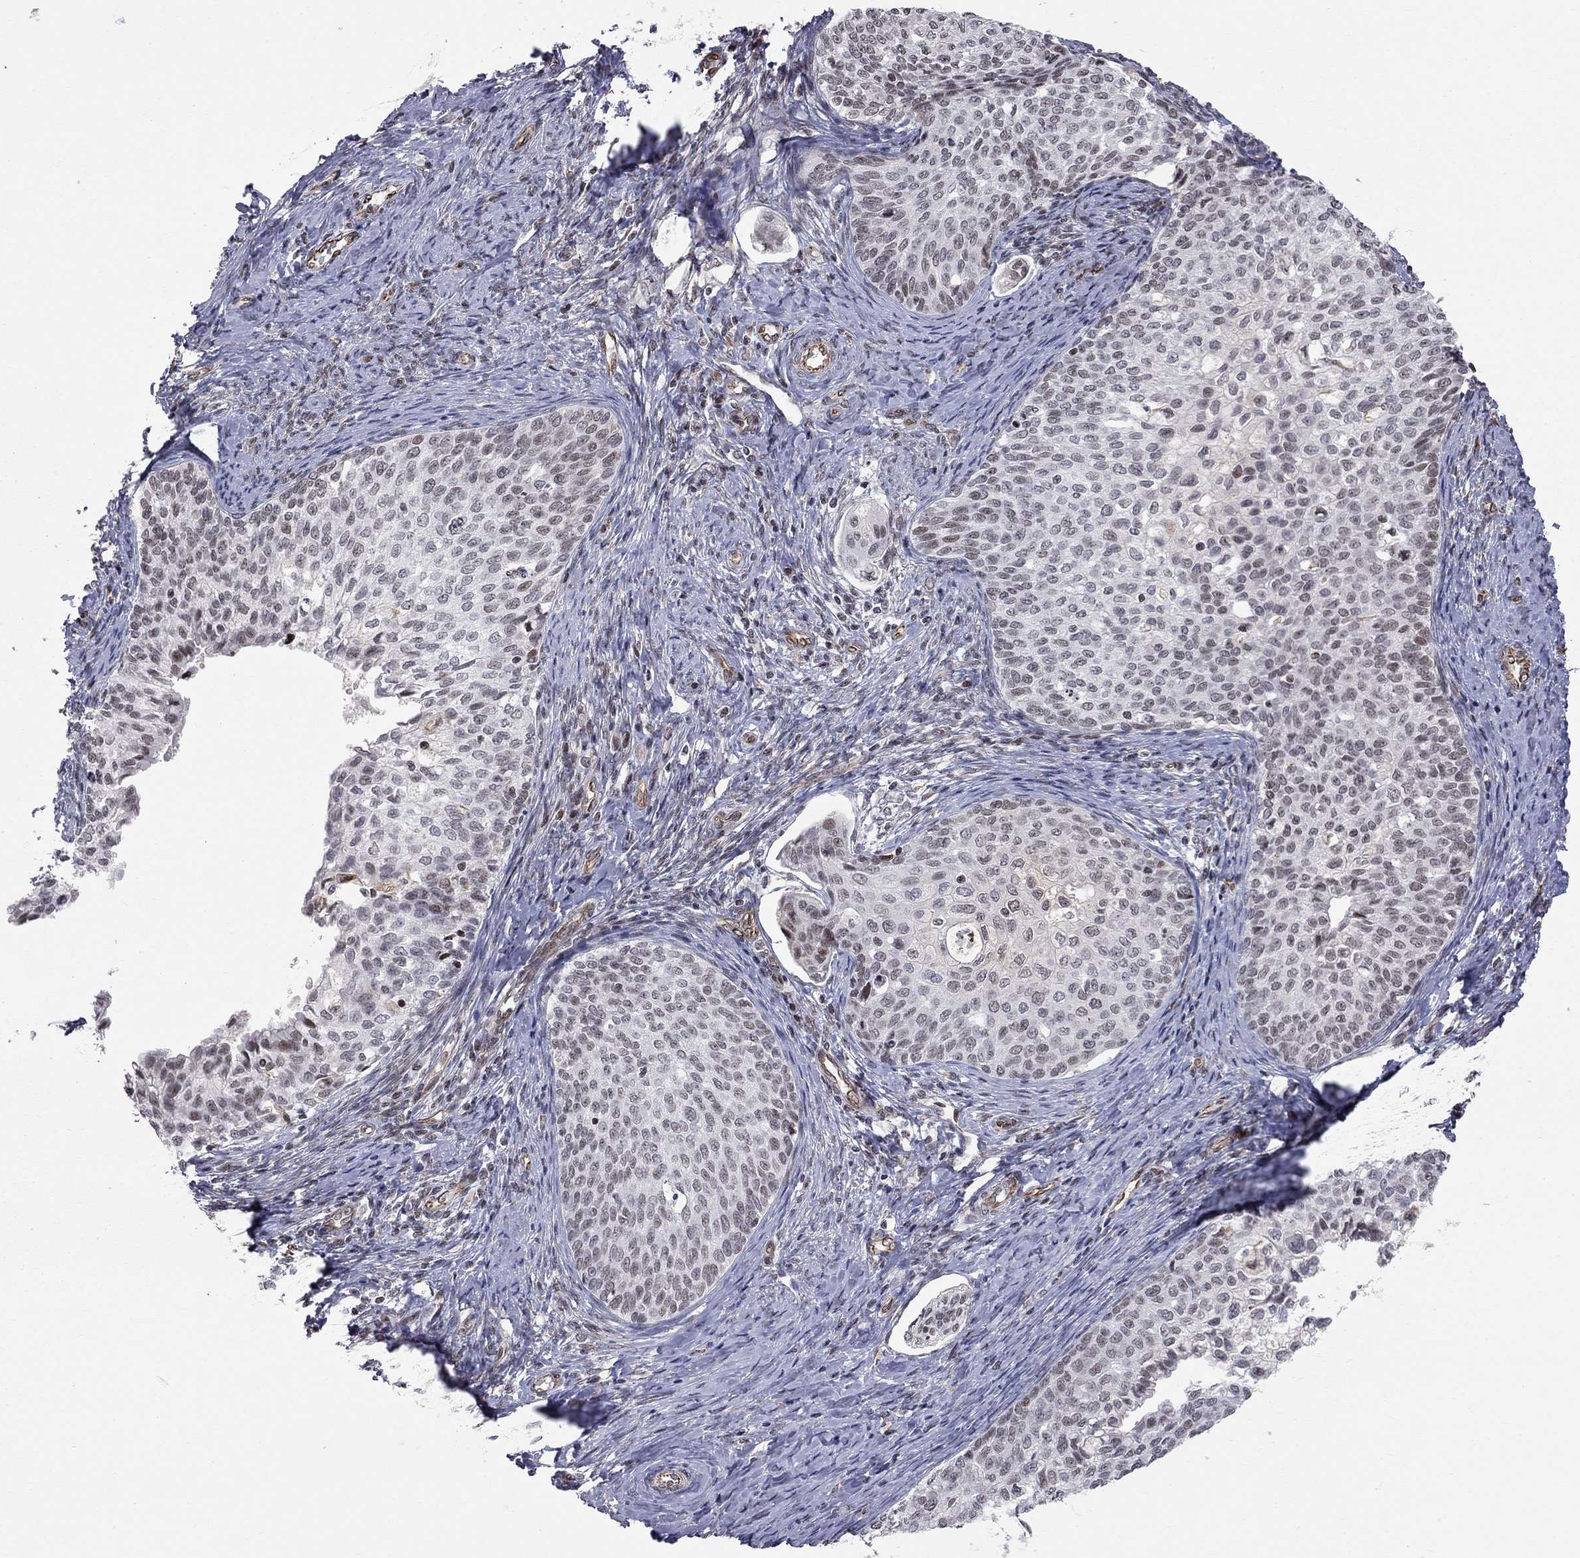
{"staining": {"intensity": "negative", "quantity": "none", "location": "none"}, "tissue": "cervical cancer", "cell_type": "Tumor cells", "image_type": "cancer", "snomed": [{"axis": "morphology", "description": "Squamous cell carcinoma, NOS"}, {"axis": "topography", "description": "Cervix"}], "caption": "The micrograph demonstrates no staining of tumor cells in cervical cancer (squamous cell carcinoma).", "gene": "MTNR1B", "patient": {"sex": "female", "age": 51}}